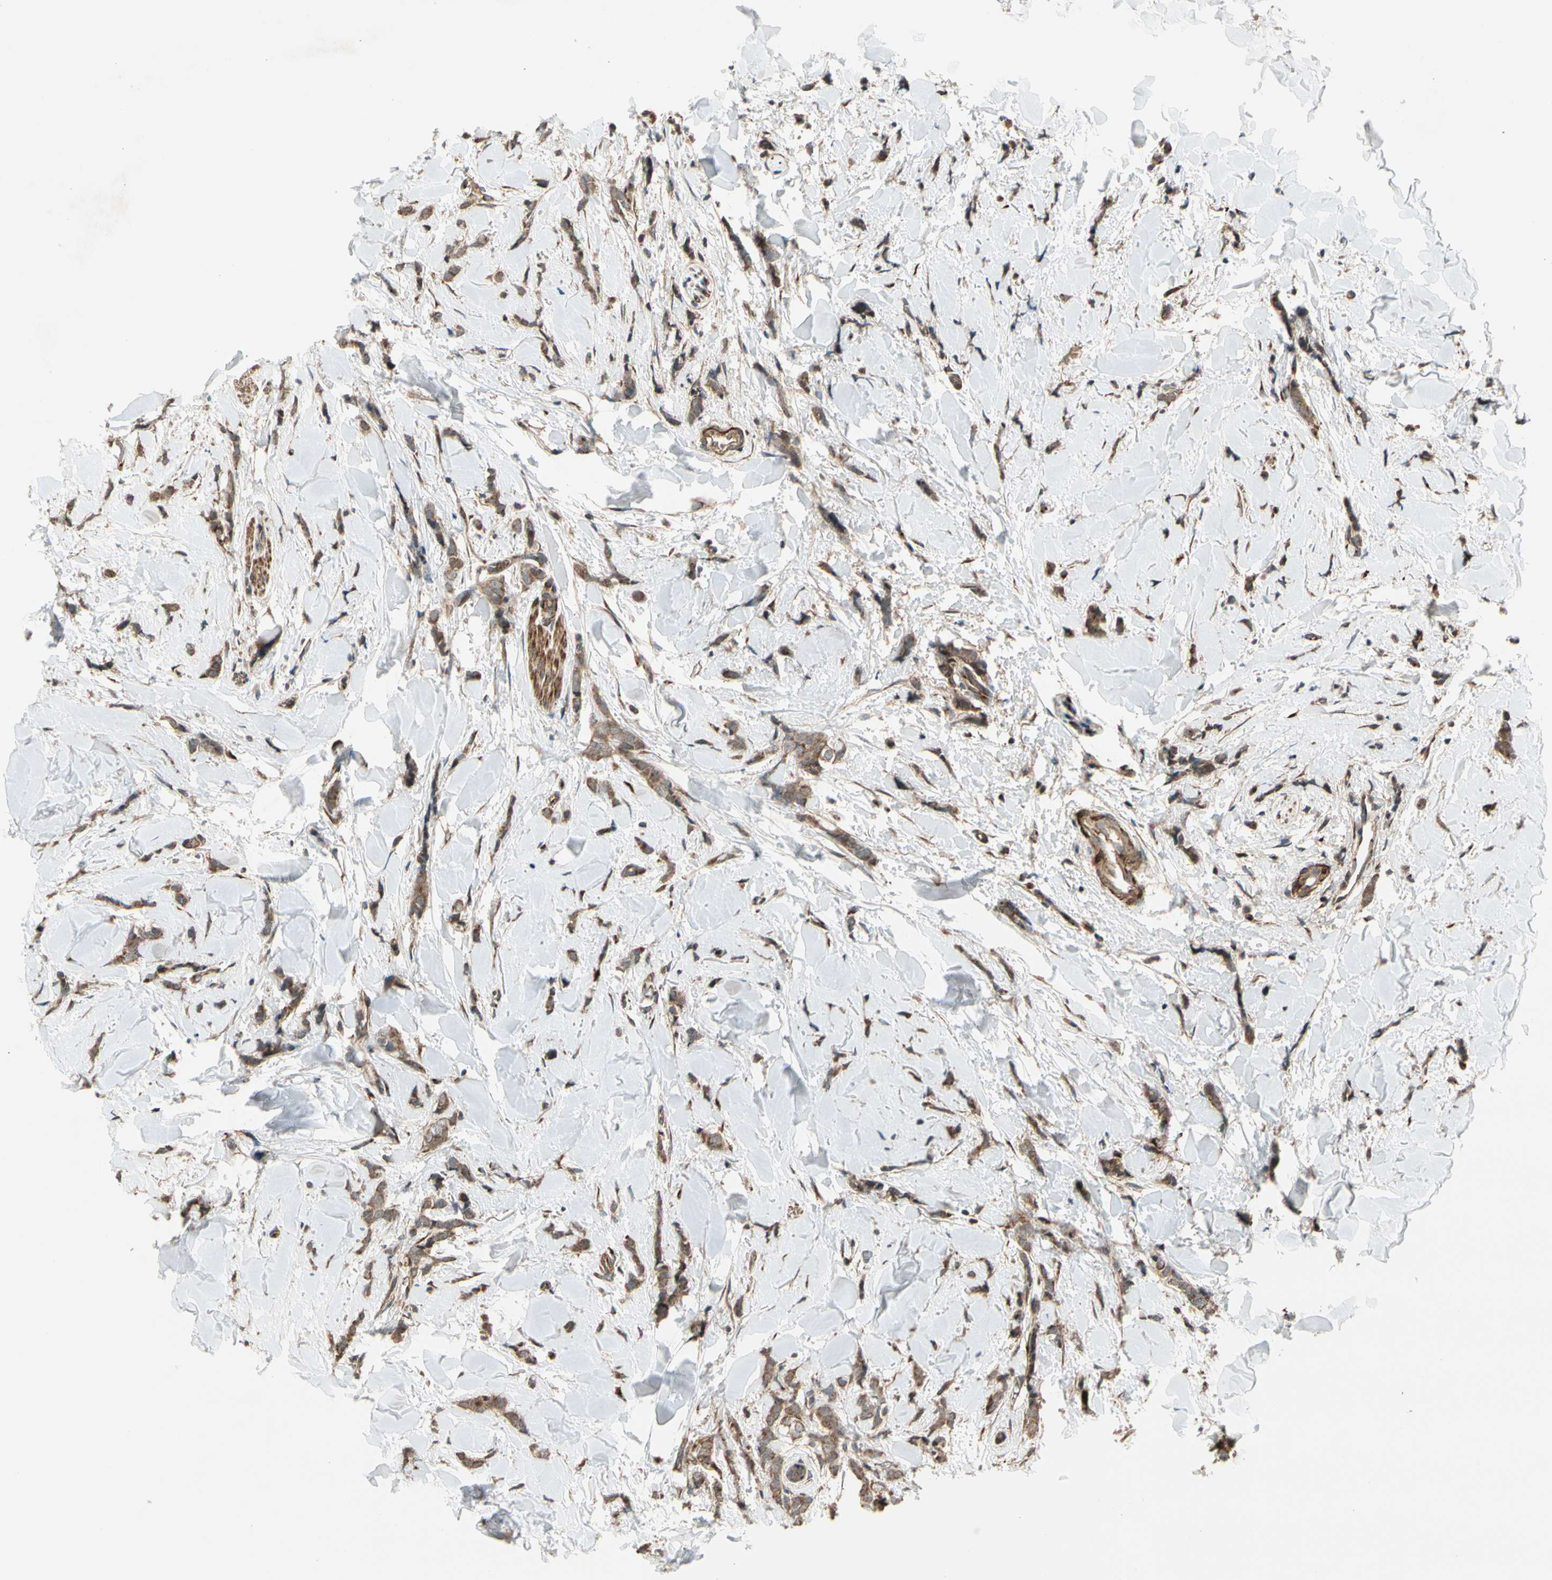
{"staining": {"intensity": "moderate", "quantity": ">75%", "location": "cytoplasmic/membranous"}, "tissue": "breast cancer", "cell_type": "Tumor cells", "image_type": "cancer", "snomed": [{"axis": "morphology", "description": "Lobular carcinoma"}, {"axis": "topography", "description": "Skin"}, {"axis": "topography", "description": "Breast"}], "caption": "Breast lobular carcinoma stained with IHC shows moderate cytoplasmic/membranous positivity in about >75% of tumor cells. The protein of interest is shown in brown color, while the nuclei are stained blue.", "gene": "GCK", "patient": {"sex": "female", "age": 46}}